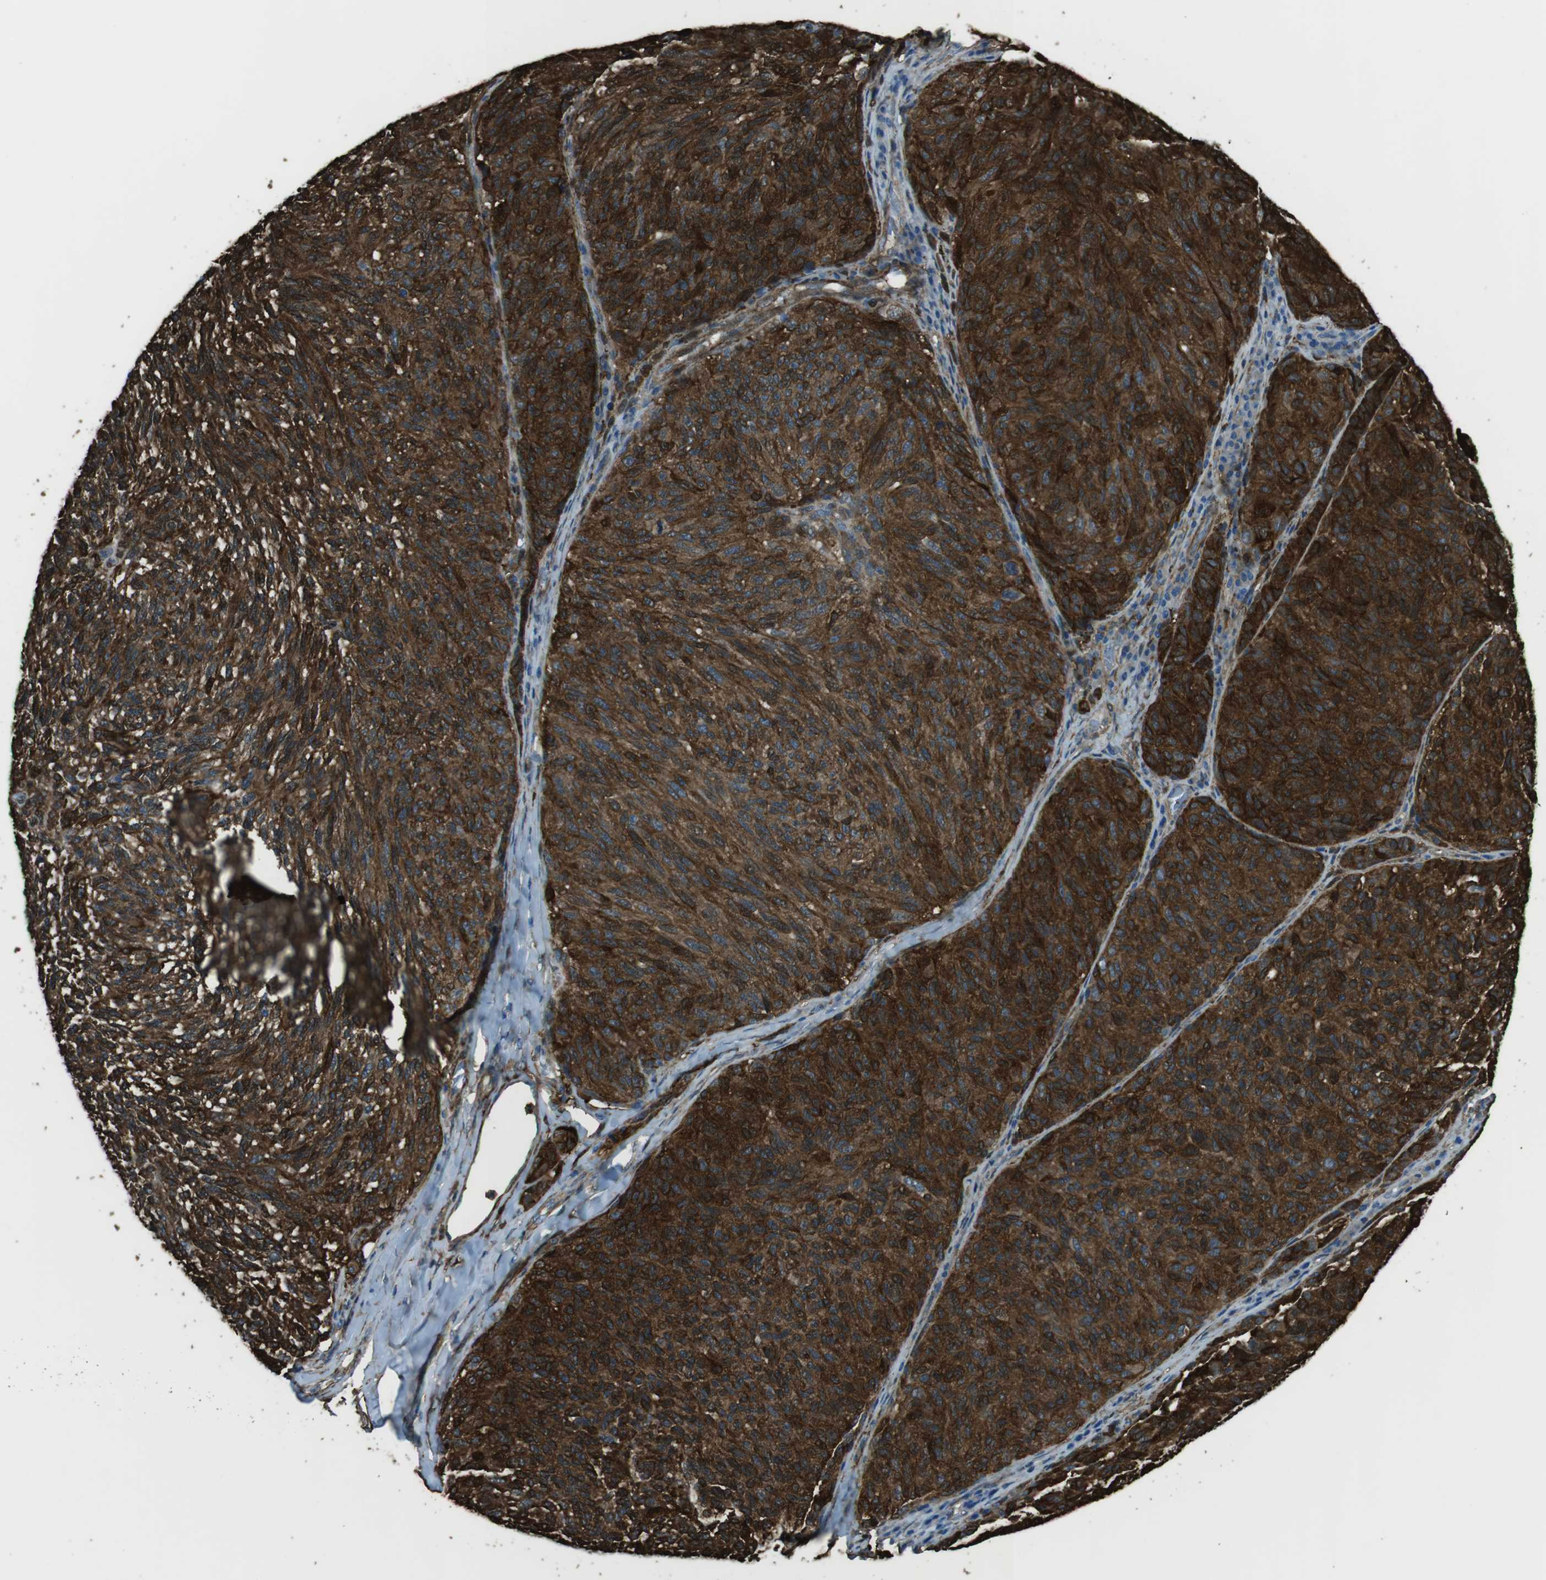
{"staining": {"intensity": "strong", "quantity": ">75%", "location": "cytoplasmic/membranous"}, "tissue": "melanoma", "cell_type": "Tumor cells", "image_type": "cancer", "snomed": [{"axis": "morphology", "description": "Malignant melanoma, NOS"}, {"axis": "topography", "description": "Skin"}], "caption": "Brown immunohistochemical staining in melanoma reveals strong cytoplasmic/membranous positivity in approximately >75% of tumor cells. (IHC, brightfield microscopy, high magnification).", "gene": "SFT2D1", "patient": {"sex": "female", "age": 73}}